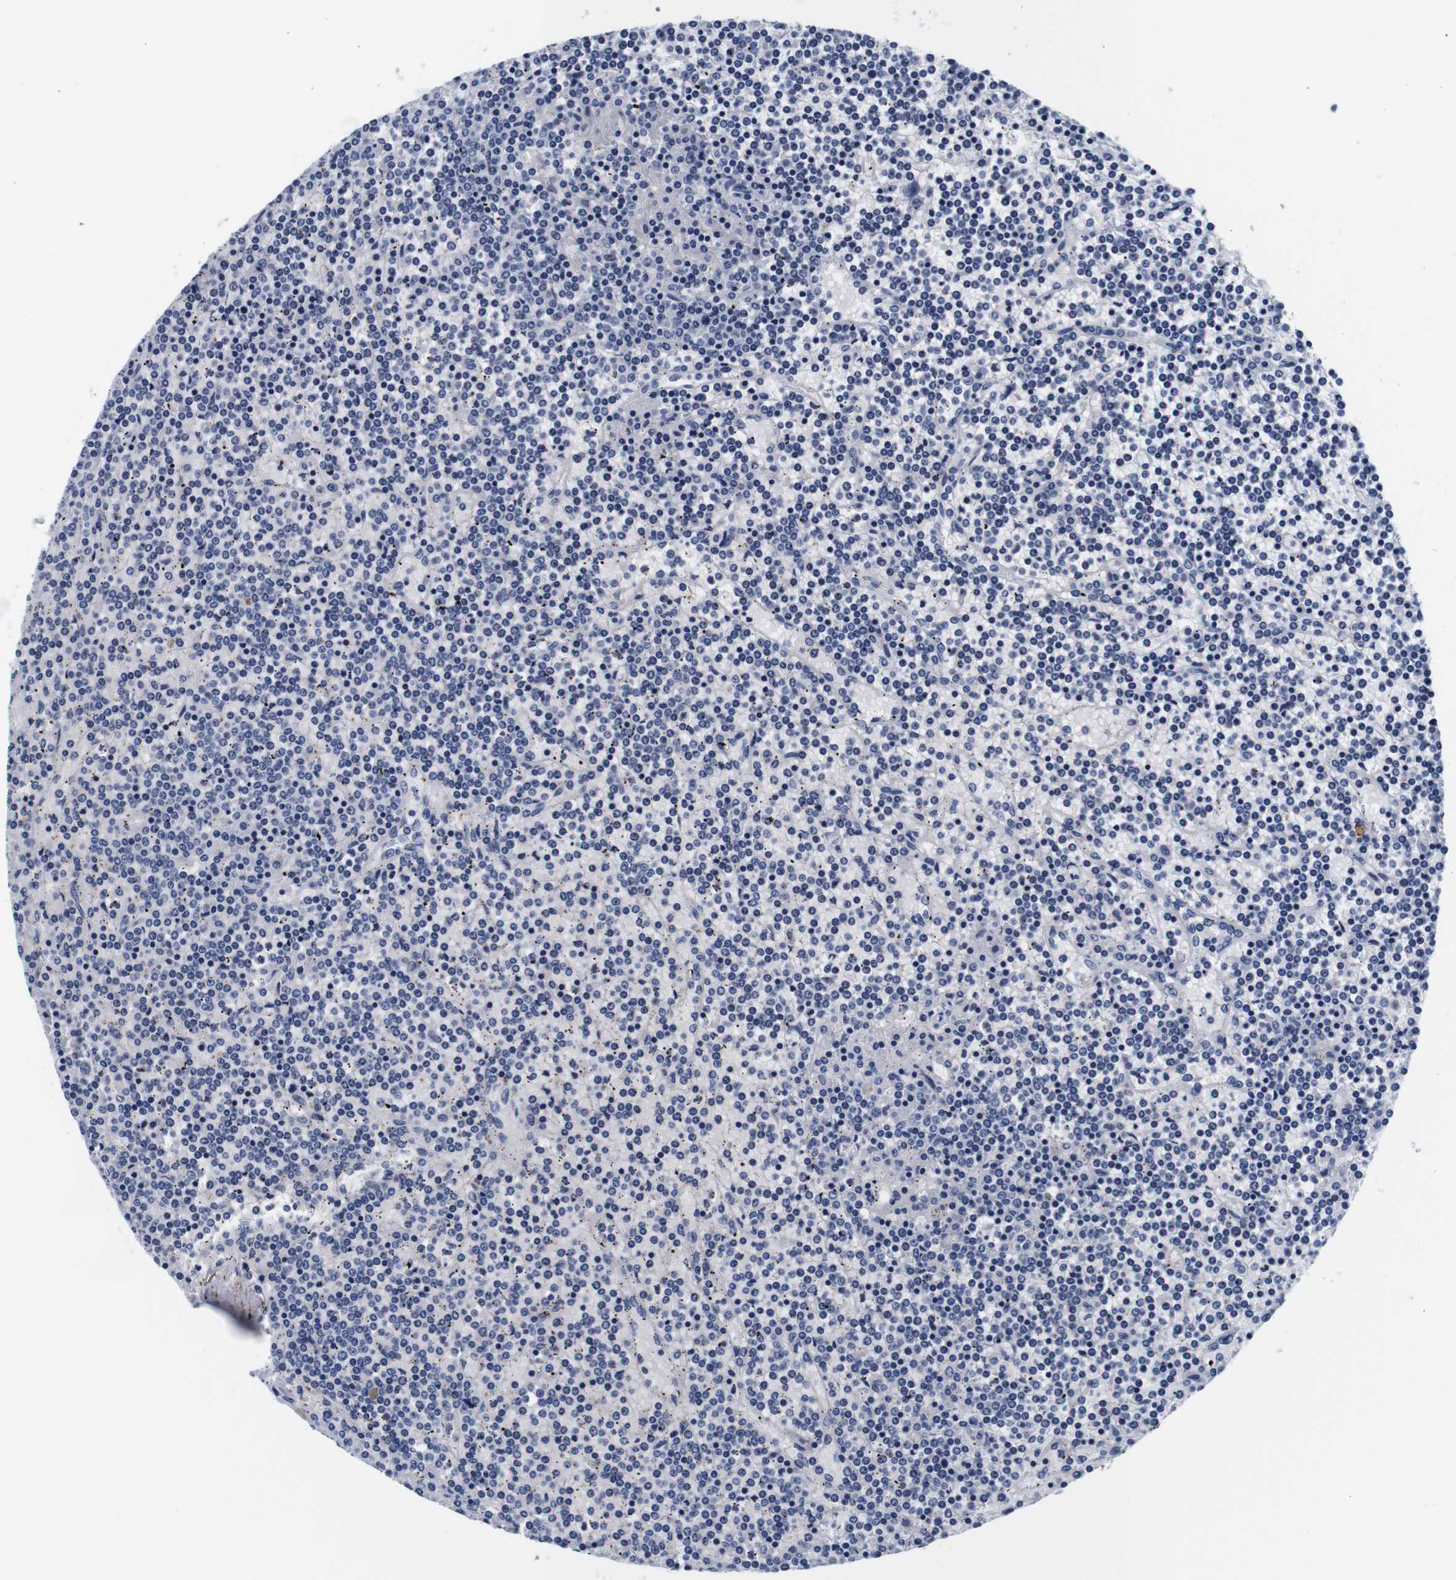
{"staining": {"intensity": "negative", "quantity": "none", "location": "none"}, "tissue": "lymphoma", "cell_type": "Tumor cells", "image_type": "cancer", "snomed": [{"axis": "morphology", "description": "Malignant lymphoma, non-Hodgkin's type, Low grade"}, {"axis": "topography", "description": "Spleen"}], "caption": "Immunohistochemistry (IHC) image of neoplastic tissue: human lymphoma stained with DAB (3,3'-diaminobenzidine) displays no significant protein staining in tumor cells. (Stains: DAB (3,3'-diaminobenzidine) immunohistochemistry with hematoxylin counter stain, Microscopy: brightfield microscopy at high magnification).", "gene": "GP1BA", "patient": {"sex": "female", "age": 19}}